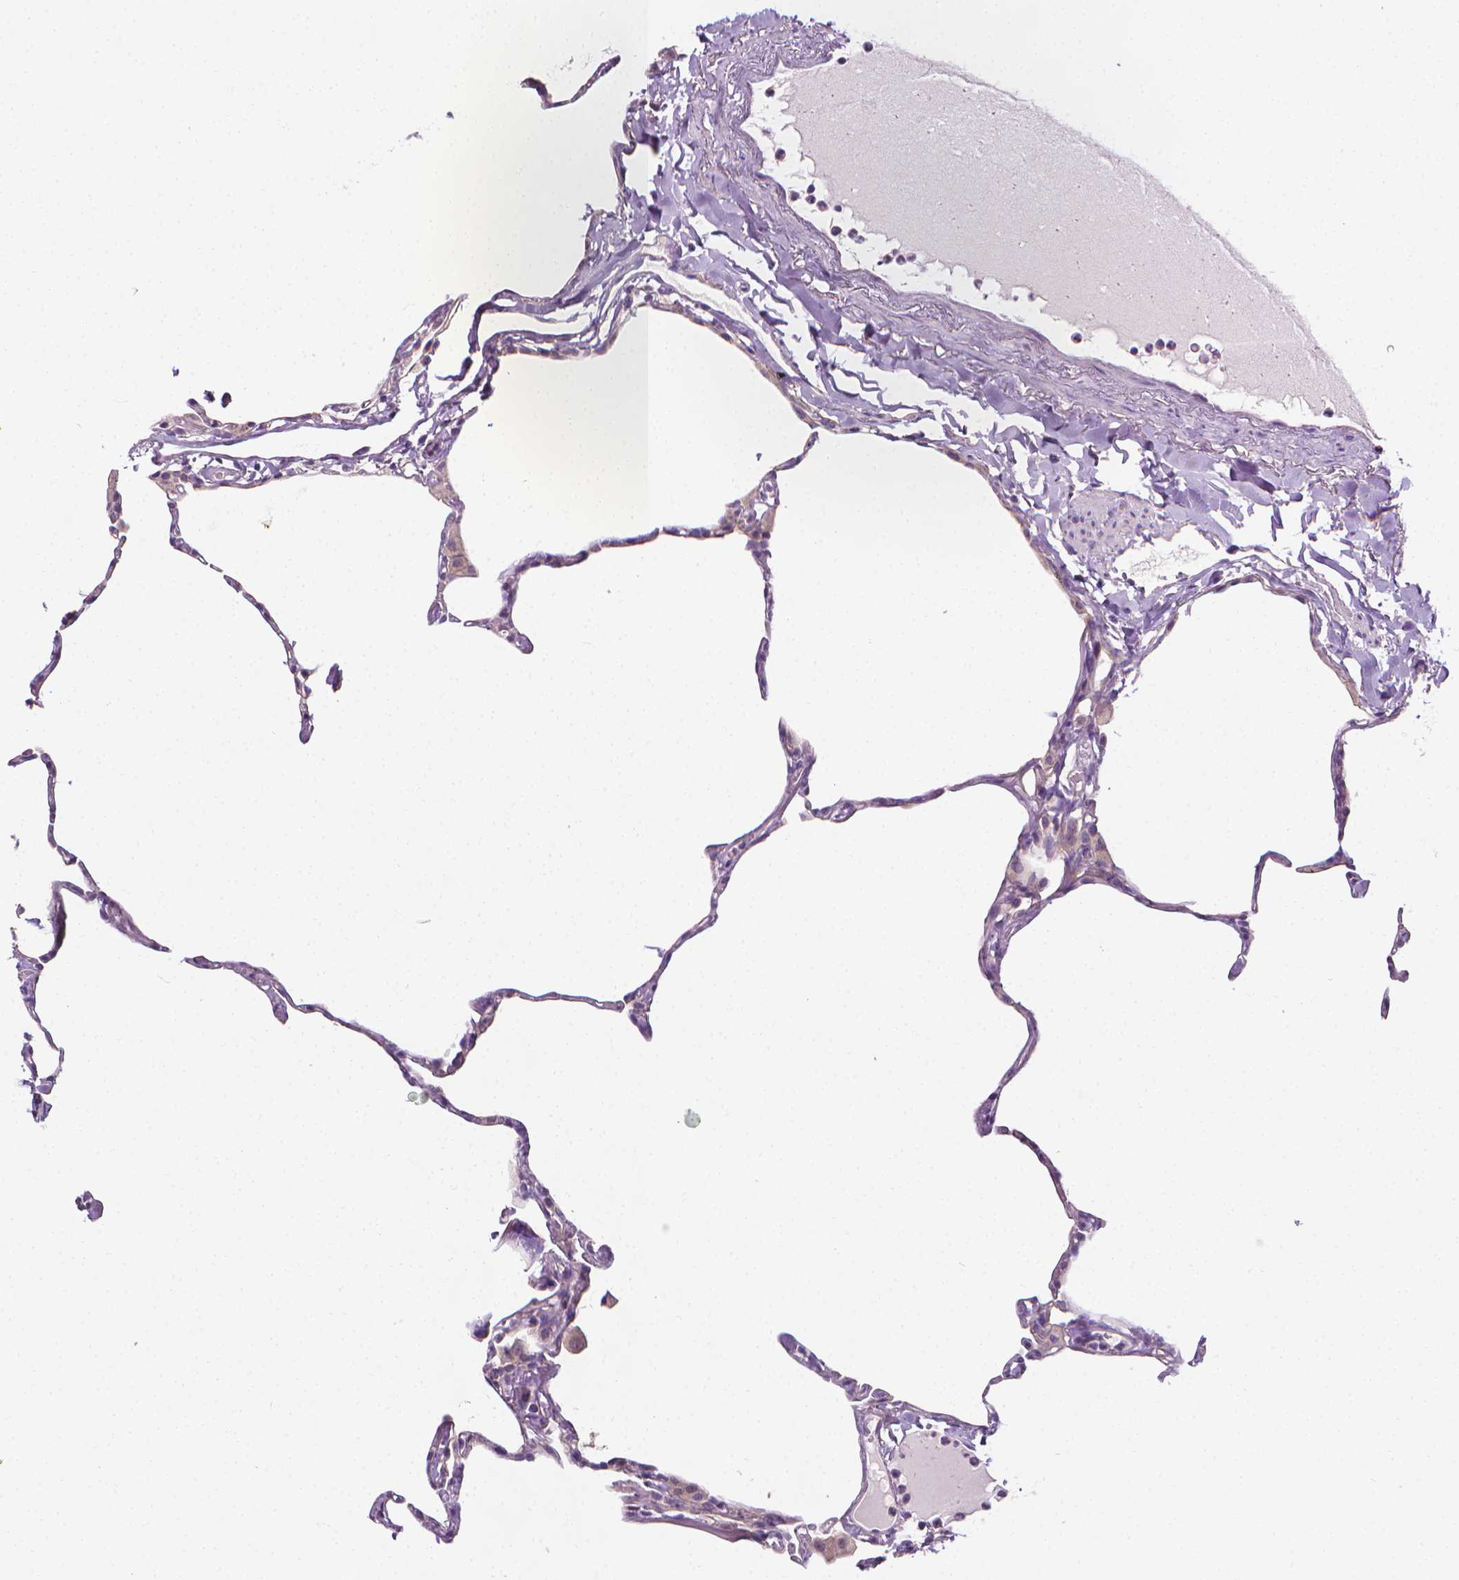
{"staining": {"intensity": "negative", "quantity": "none", "location": "none"}, "tissue": "lung", "cell_type": "Alveolar cells", "image_type": "normal", "snomed": [{"axis": "morphology", "description": "Normal tissue, NOS"}, {"axis": "topography", "description": "Lung"}], "caption": "A histopathology image of lung stained for a protein exhibits no brown staining in alveolar cells. (DAB (3,3'-diaminobenzidine) immunohistochemistry visualized using brightfield microscopy, high magnification).", "gene": "MCOLN3", "patient": {"sex": "male", "age": 65}}